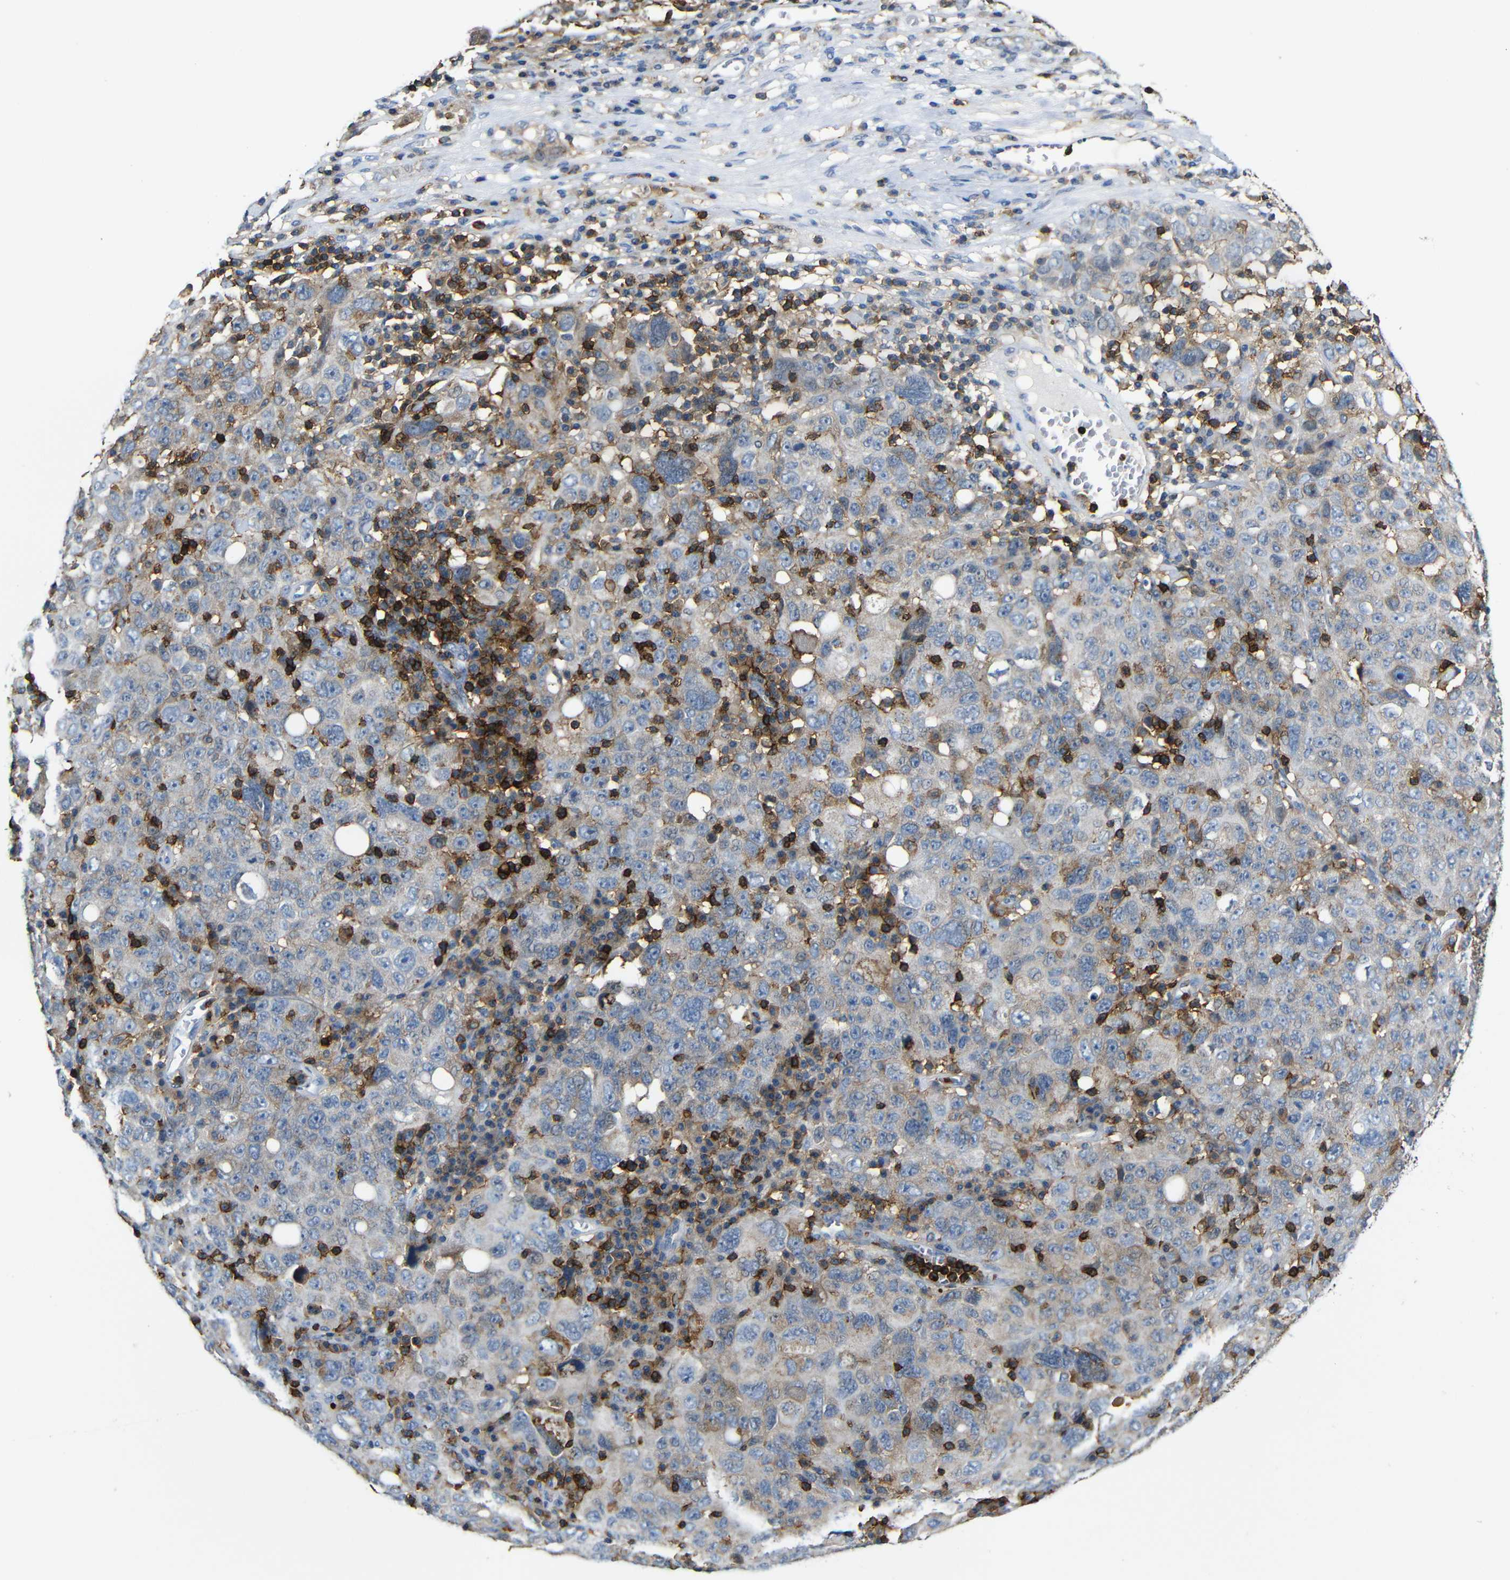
{"staining": {"intensity": "weak", "quantity": "25%-75%", "location": "cytoplasmic/membranous"}, "tissue": "ovarian cancer", "cell_type": "Tumor cells", "image_type": "cancer", "snomed": [{"axis": "morphology", "description": "Carcinoma, endometroid"}, {"axis": "topography", "description": "Ovary"}], "caption": "This micrograph displays IHC staining of human endometroid carcinoma (ovarian), with low weak cytoplasmic/membranous expression in approximately 25%-75% of tumor cells.", "gene": "P2RY12", "patient": {"sex": "female", "age": 62}}